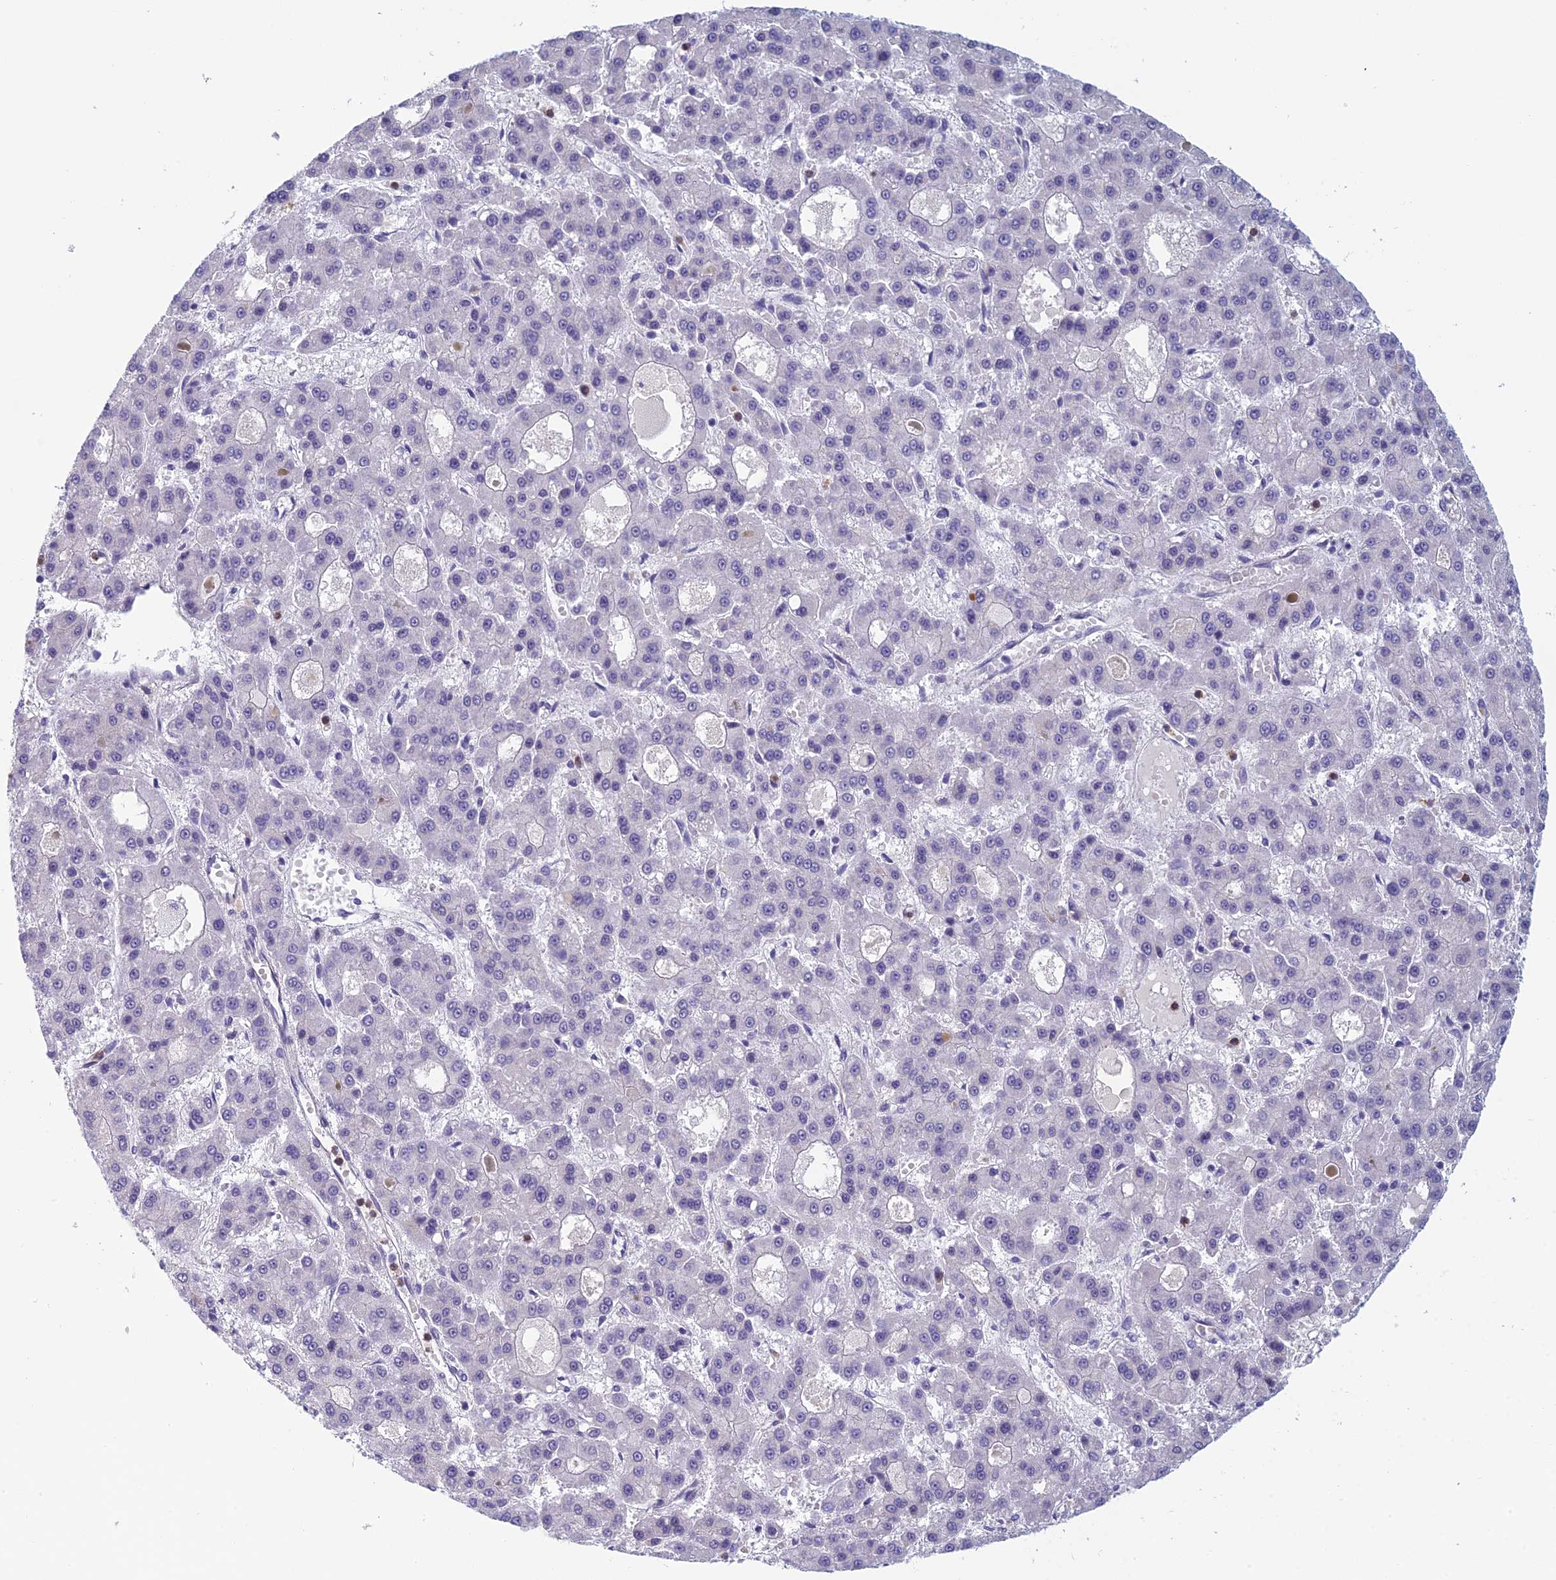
{"staining": {"intensity": "negative", "quantity": "none", "location": "none"}, "tissue": "liver cancer", "cell_type": "Tumor cells", "image_type": "cancer", "snomed": [{"axis": "morphology", "description": "Carcinoma, Hepatocellular, NOS"}, {"axis": "topography", "description": "Liver"}], "caption": "High power microscopy histopathology image of an immunohistochemistry (IHC) photomicrograph of liver cancer (hepatocellular carcinoma), revealing no significant staining in tumor cells. (DAB immunohistochemistry (IHC), high magnification).", "gene": "NOC2L", "patient": {"sex": "male", "age": 70}}